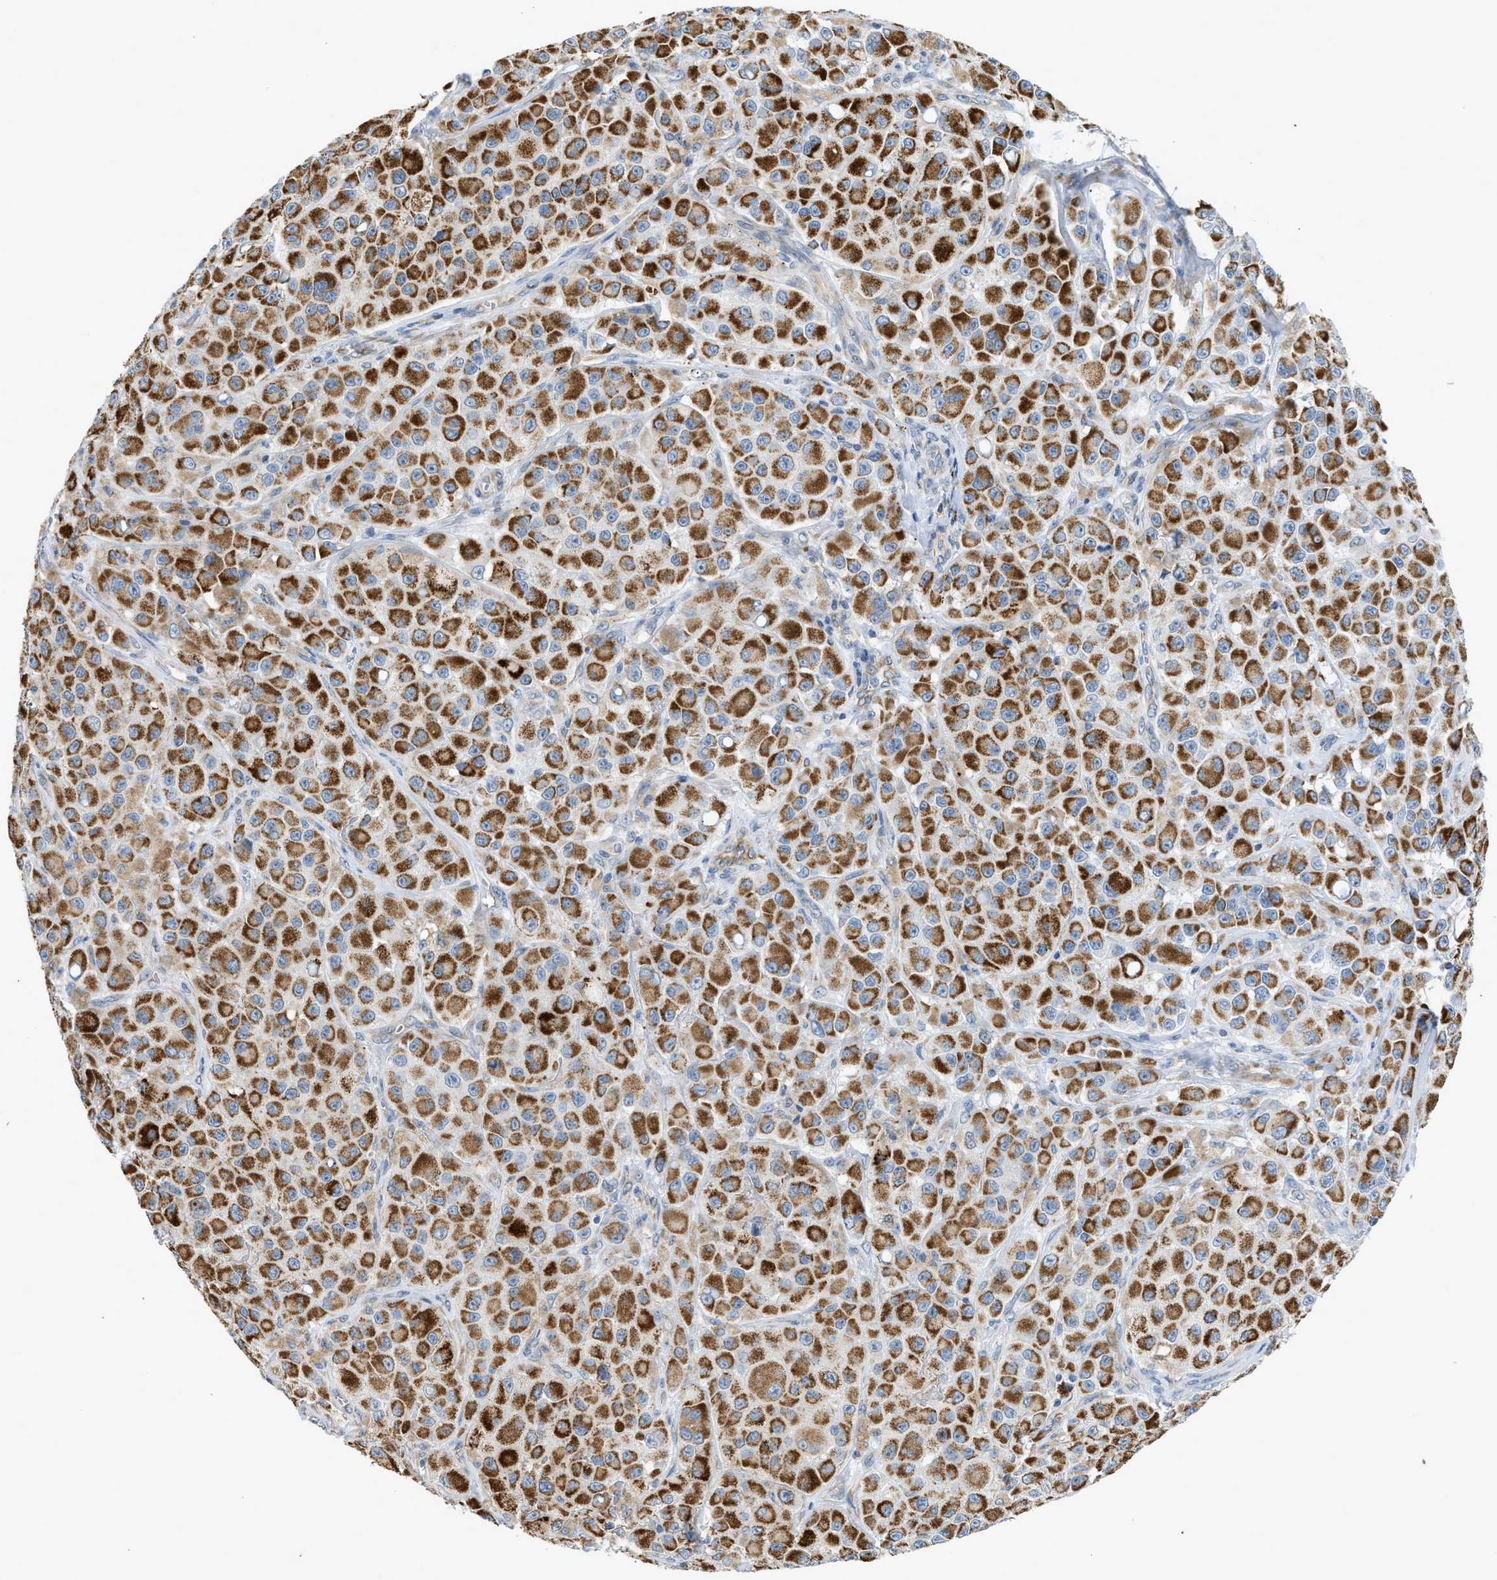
{"staining": {"intensity": "strong", "quantity": ">75%", "location": "cytoplasmic/membranous"}, "tissue": "melanoma", "cell_type": "Tumor cells", "image_type": "cancer", "snomed": [{"axis": "morphology", "description": "Malignant melanoma, NOS"}, {"axis": "topography", "description": "Skin"}], "caption": "Tumor cells display high levels of strong cytoplasmic/membranous positivity in about >75% of cells in malignant melanoma.", "gene": "GOT2", "patient": {"sex": "male", "age": 84}}